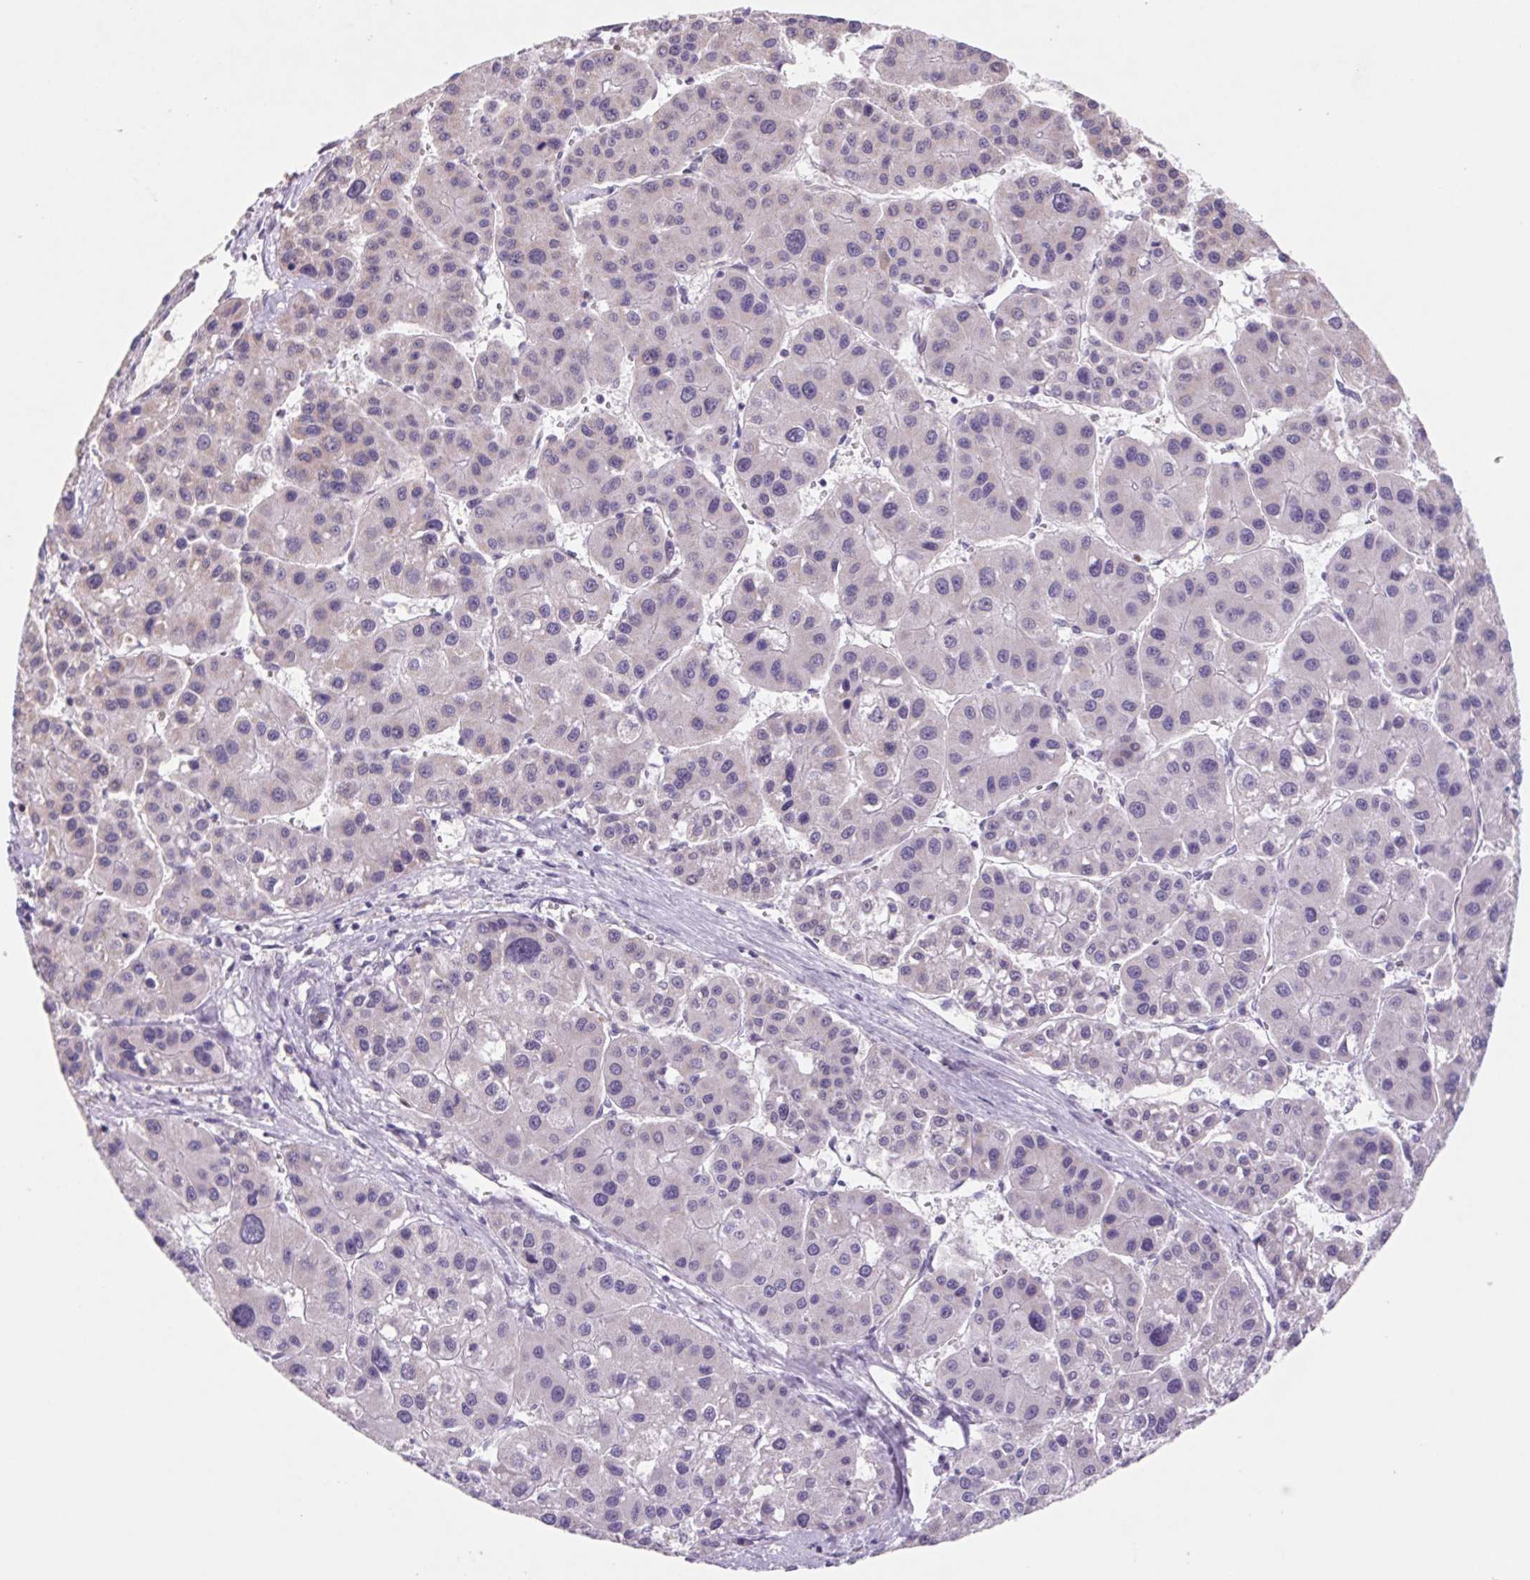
{"staining": {"intensity": "negative", "quantity": "none", "location": "none"}, "tissue": "liver cancer", "cell_type": "Tumor cells", "image_type": "cancer", "snomed": [{"axis": "morphology", "description": "Carcinoma, Hepatocellular, NOS"}, {"axis": "topography", "description": "Liver"}], "caption": "Immunohistochemical staining of liver cancer shows no significant positivity in tumor cells. Brightfield microscopy of immunohistochemistry (IHC) stained with DAB (3,3'-diaminobenzidine) (brown) and hematoxylin (blue), captured at high magnification.", "gene": "DPPA5", "patient": {"sex": "male", "age": 73}}